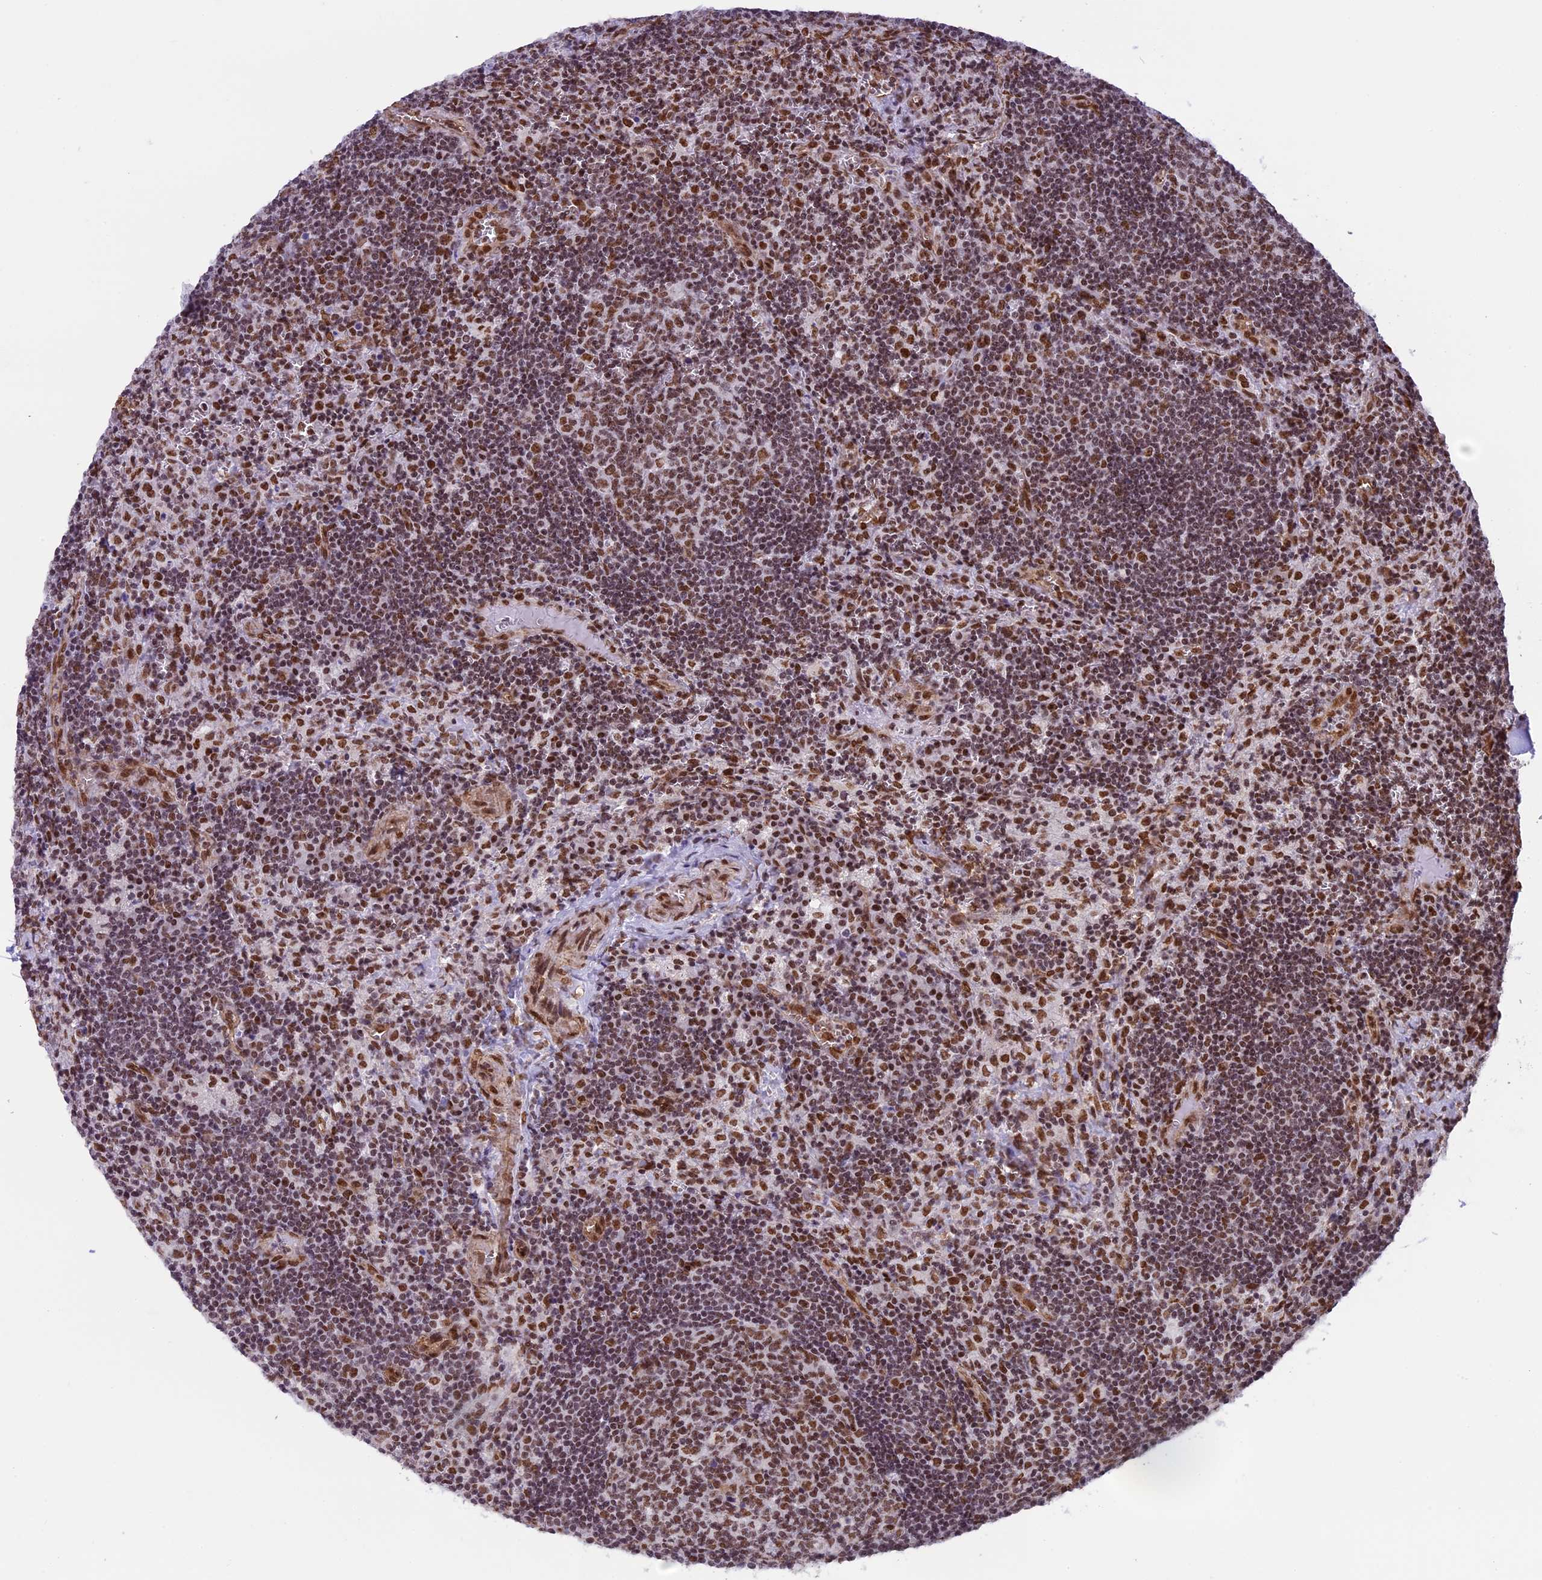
{"staining": {"intensity": "moderate", "quantity": ">75%", "location": "nuclear"}, "tissue": "lymph node", "cell_type": "Germinal center cells", "image_type": "normal", "snomed": [{"axis": "morphology", "description": "Normal tissue, NOS"}, {"axis": "topography", "description": "Lymph node"}], "caption": "Immunohistochemical staining of normal human lymph node displays moderate nuclear protein staining in approximately >75% of germinal center cells.", "gene": "MPHOSPH8", "patient": {"sex": "male", "age": 58}}